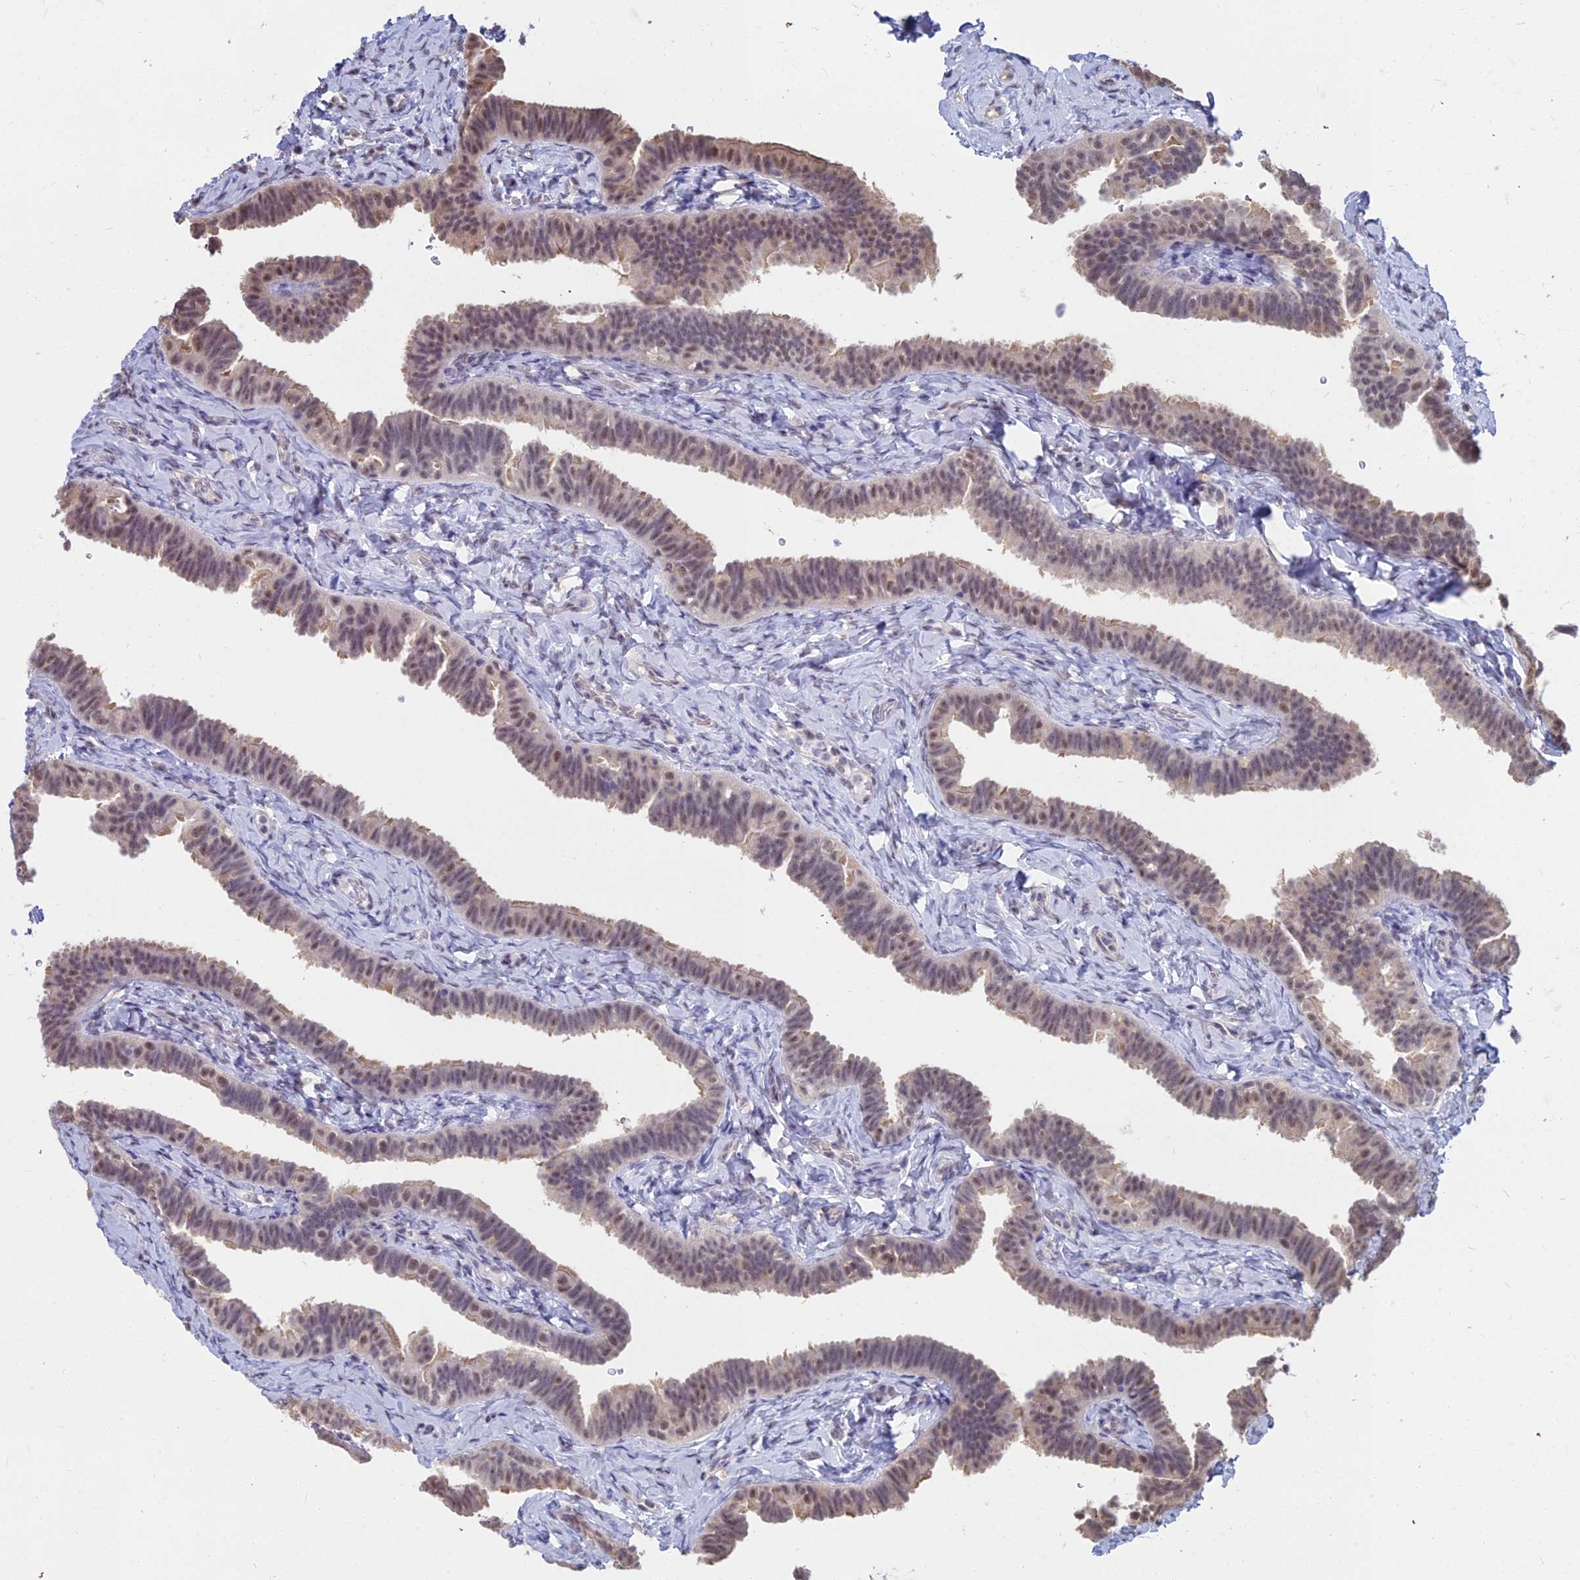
{"staining": {"intensity": "moderate", "quantity": "25%-75%", "location": "cytoplasmic/membranous,nuclear"}, "tissue": "fallopian tube", "cell_type": "Glandular cells", "image_type": "normal", "snomed": [{"axis": "morphology", "description": "Normal tissue, NOS"}, {"axis": "topography", "description": "Fallopian tube"}], "caption": "Moderate cytoplasmic/membranous,nuclear positivity is seen in approximately 25%-75% of glandular cells in benign fallopian tube. (Brightfield microscopy of DAB IHC at high magnification).", "gene": "SRSF7", "patient": {"sex": "female", "age": 65}}